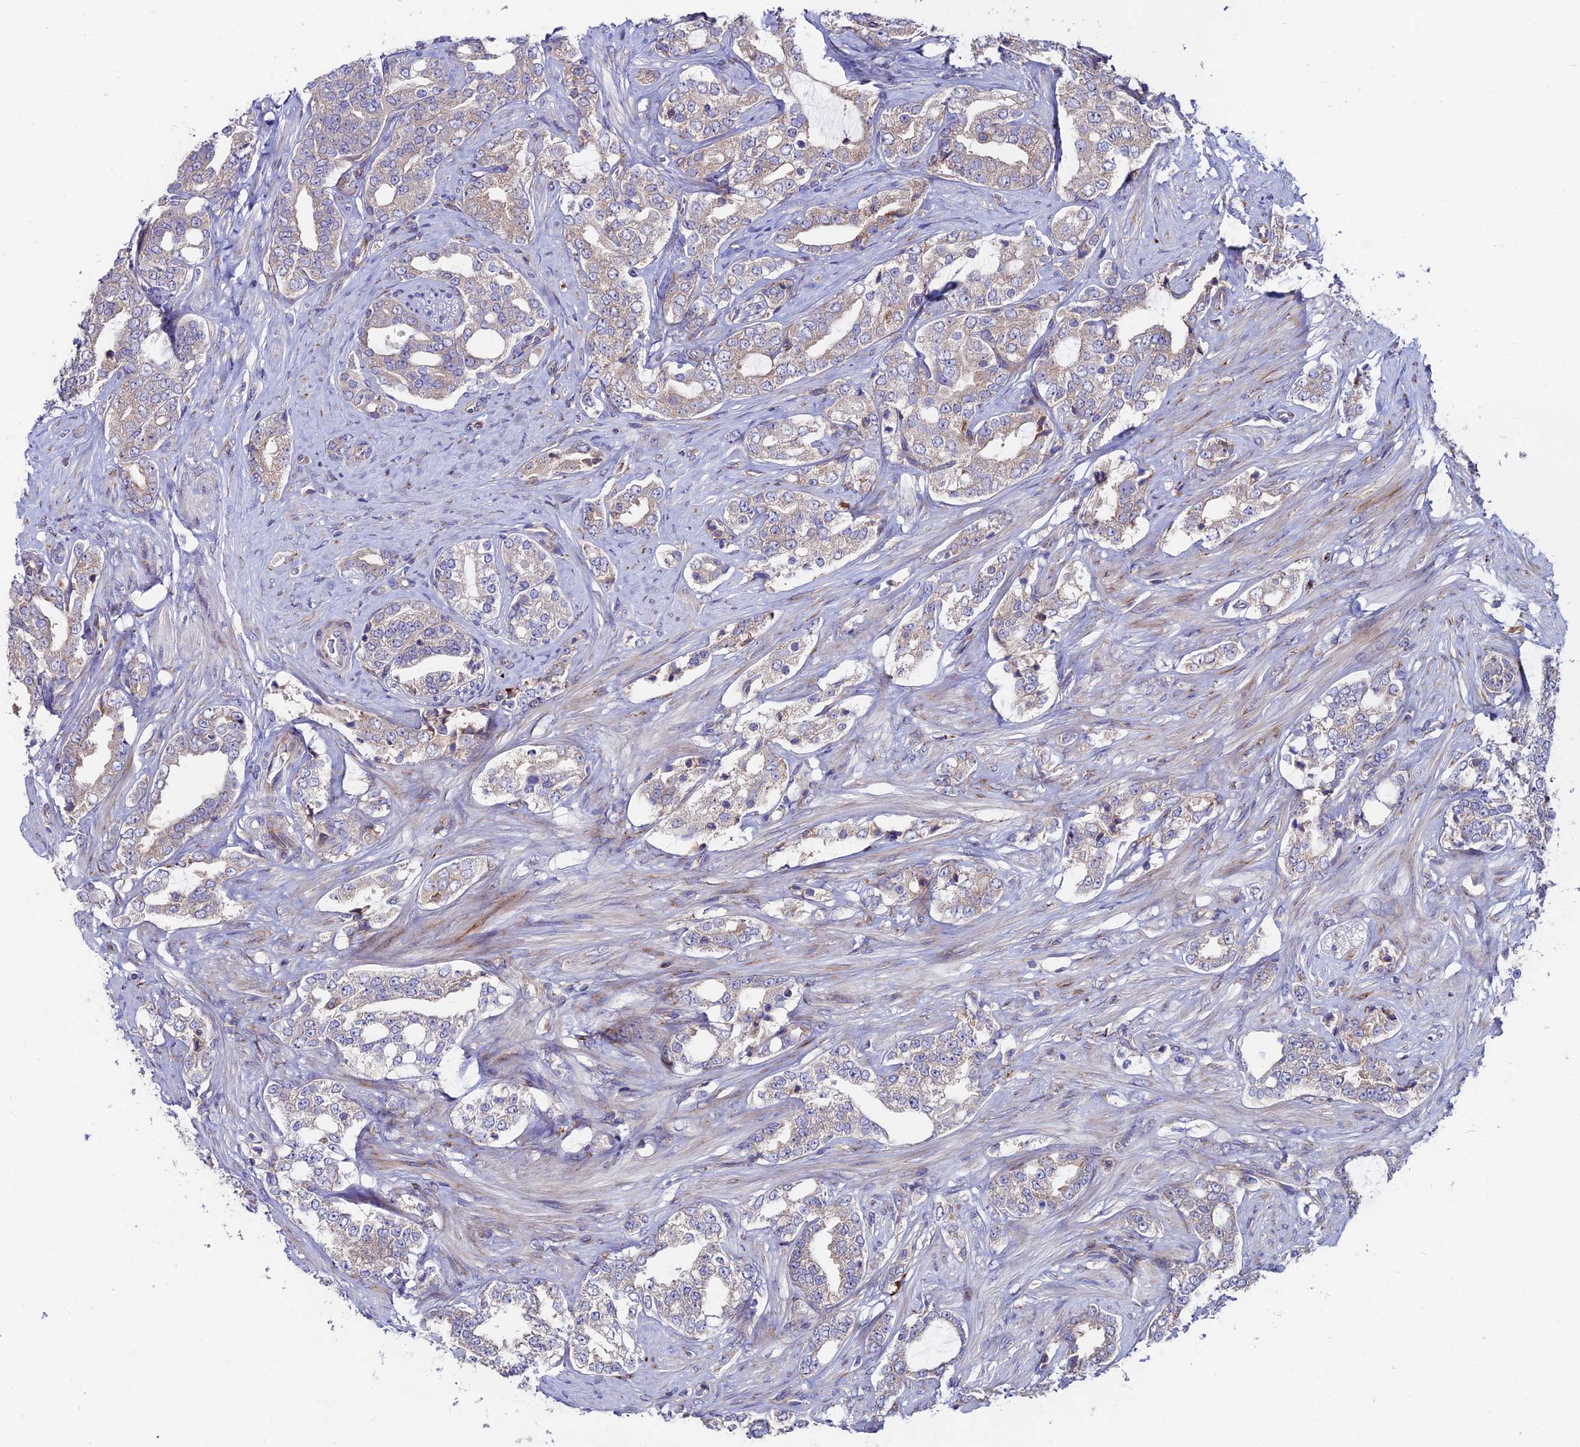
{"staining": {"intensity": "weak", "quantity": "25%-75%", "location": "cytoplasmic/membranous"}, "tissue": "prostate cancer", "cell_type": "Tumor cells", "image_type": "cancer", "snomed": [{"axis": "morphology", "description": "Adenocarcinoma, High grade"}, {"axis": "topography", "description": "Prostate"}], "caption": "Human prostate high-grade adenocarcinoma stained with a protein marker displays weak staining in tumor cells.", "gene": "EIF3K", "patient": {"sex": "male", "age": 64}}